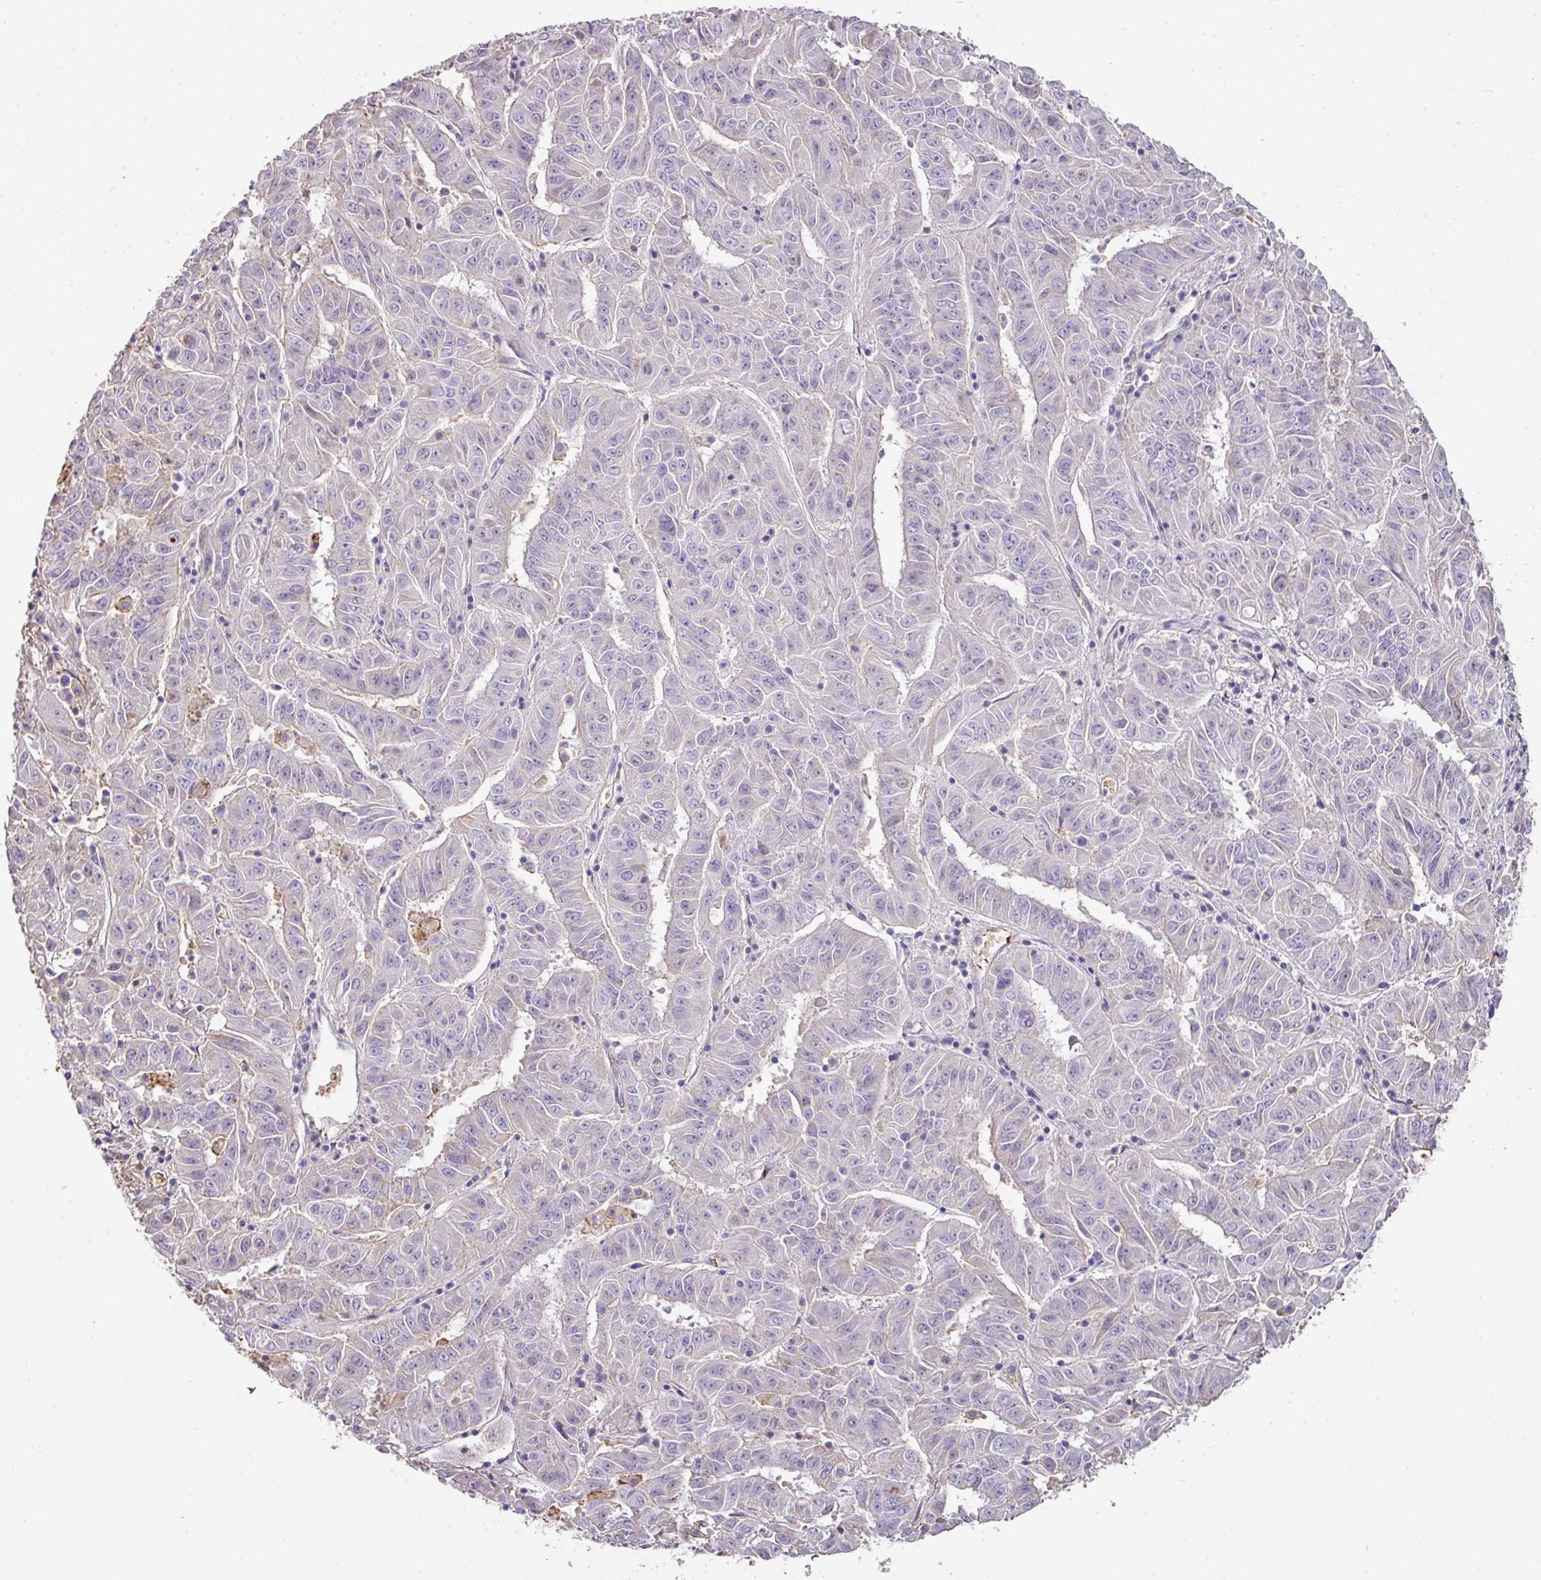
{"staining": {"intensity": "negative", "quantity": "none", "location": "none"}, "tissue": "pancreatic cancer", "cell_type": "Tumor cells", "image_type": "cancer", "snomed": [{"axis": "morphology", "description": "Adenocarcinoma, NOS"}, {"axis": "topography", "description": "Pancreas"}], "caption": "This is an immunohistochemistry (IHC) histopathology image of pancreatic adenocarcinoma. There is no staining in tumor cells.", "gene": "CCZ1", "patient": {"sex": "male", "age": 63}}